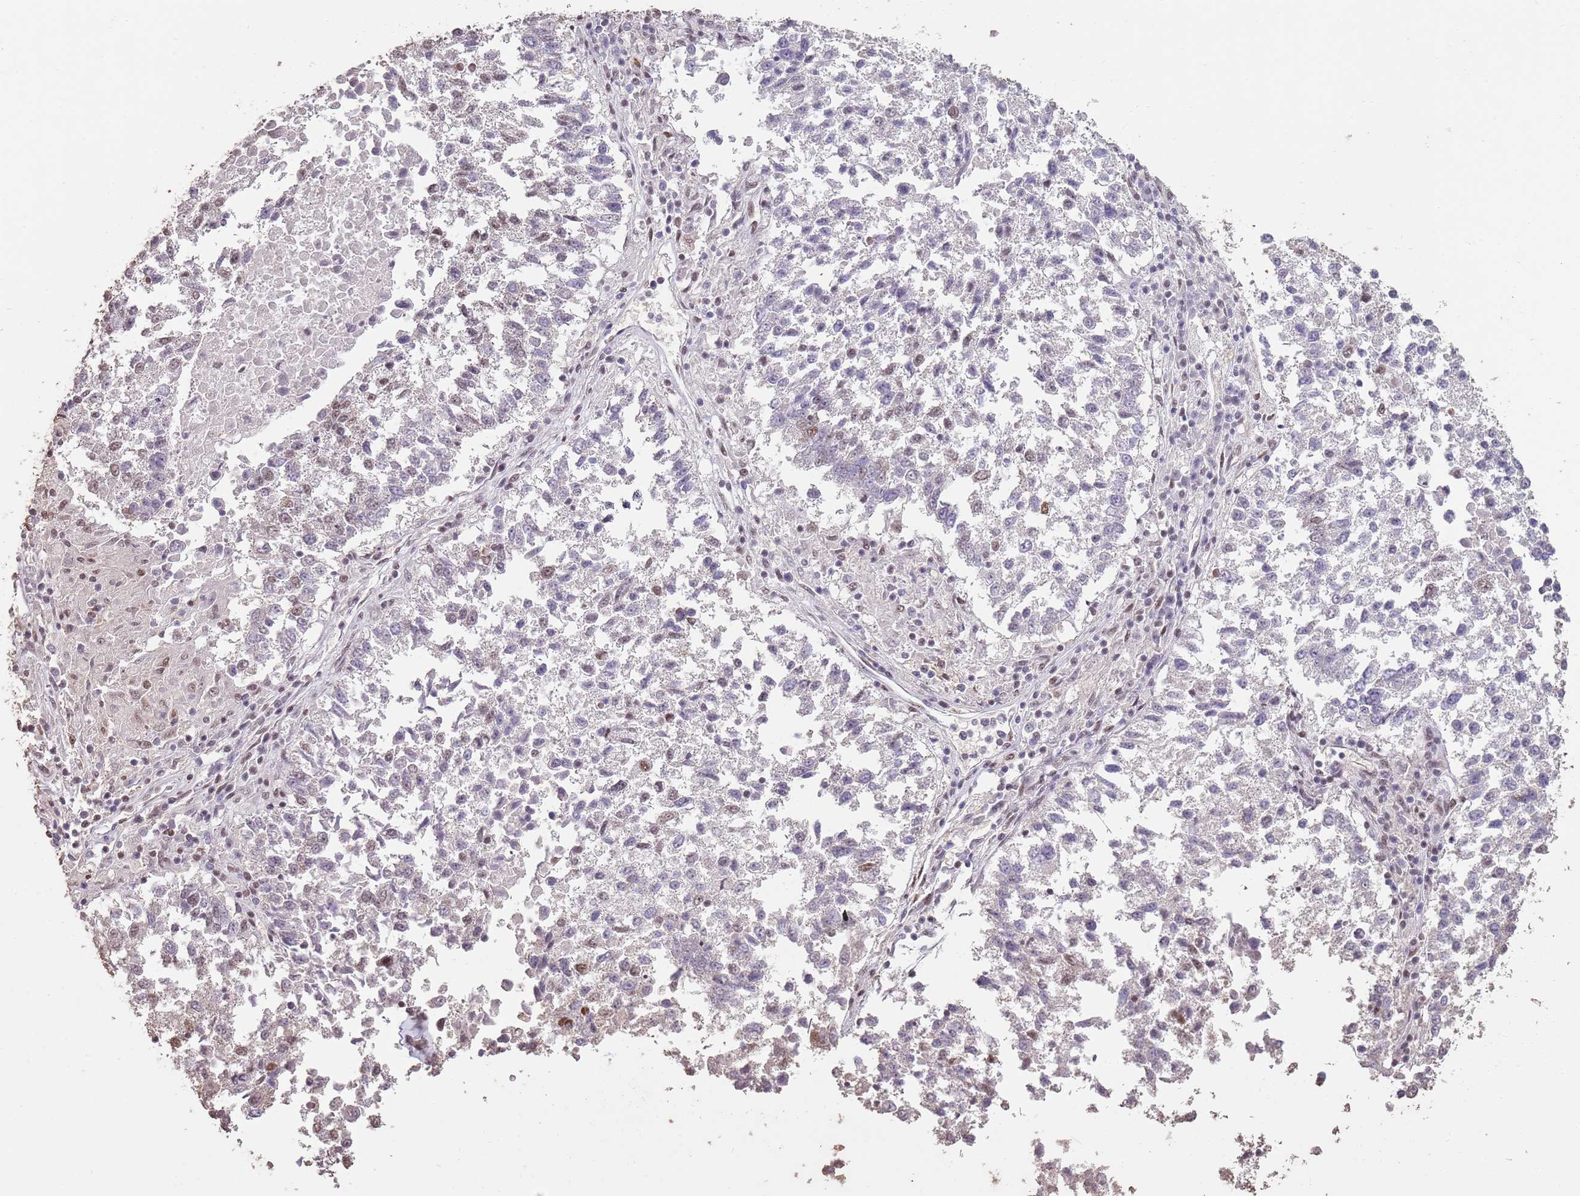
{"staining": {"intensity": "moderate", "quantity": "<25%", "location": "nuclear"}, "tissue": "lung cancer", "cell_type": "Tumor cells", "image_type": "cancer", "snomed": [{"axis": "morphology", "description": "Squamous cell carcinoma, NOS"}, {"axis": "topography", "description": "Lung"}], "caption": "High-power microscopy captured an immunohistochemistry histopathology image of squamous cell carcinoma (lung), revealing moderate nuclear staining in about <25% of tumor cells.", "gene": "ARL14EP", "patient": {"sex": "male", "age": 73}}